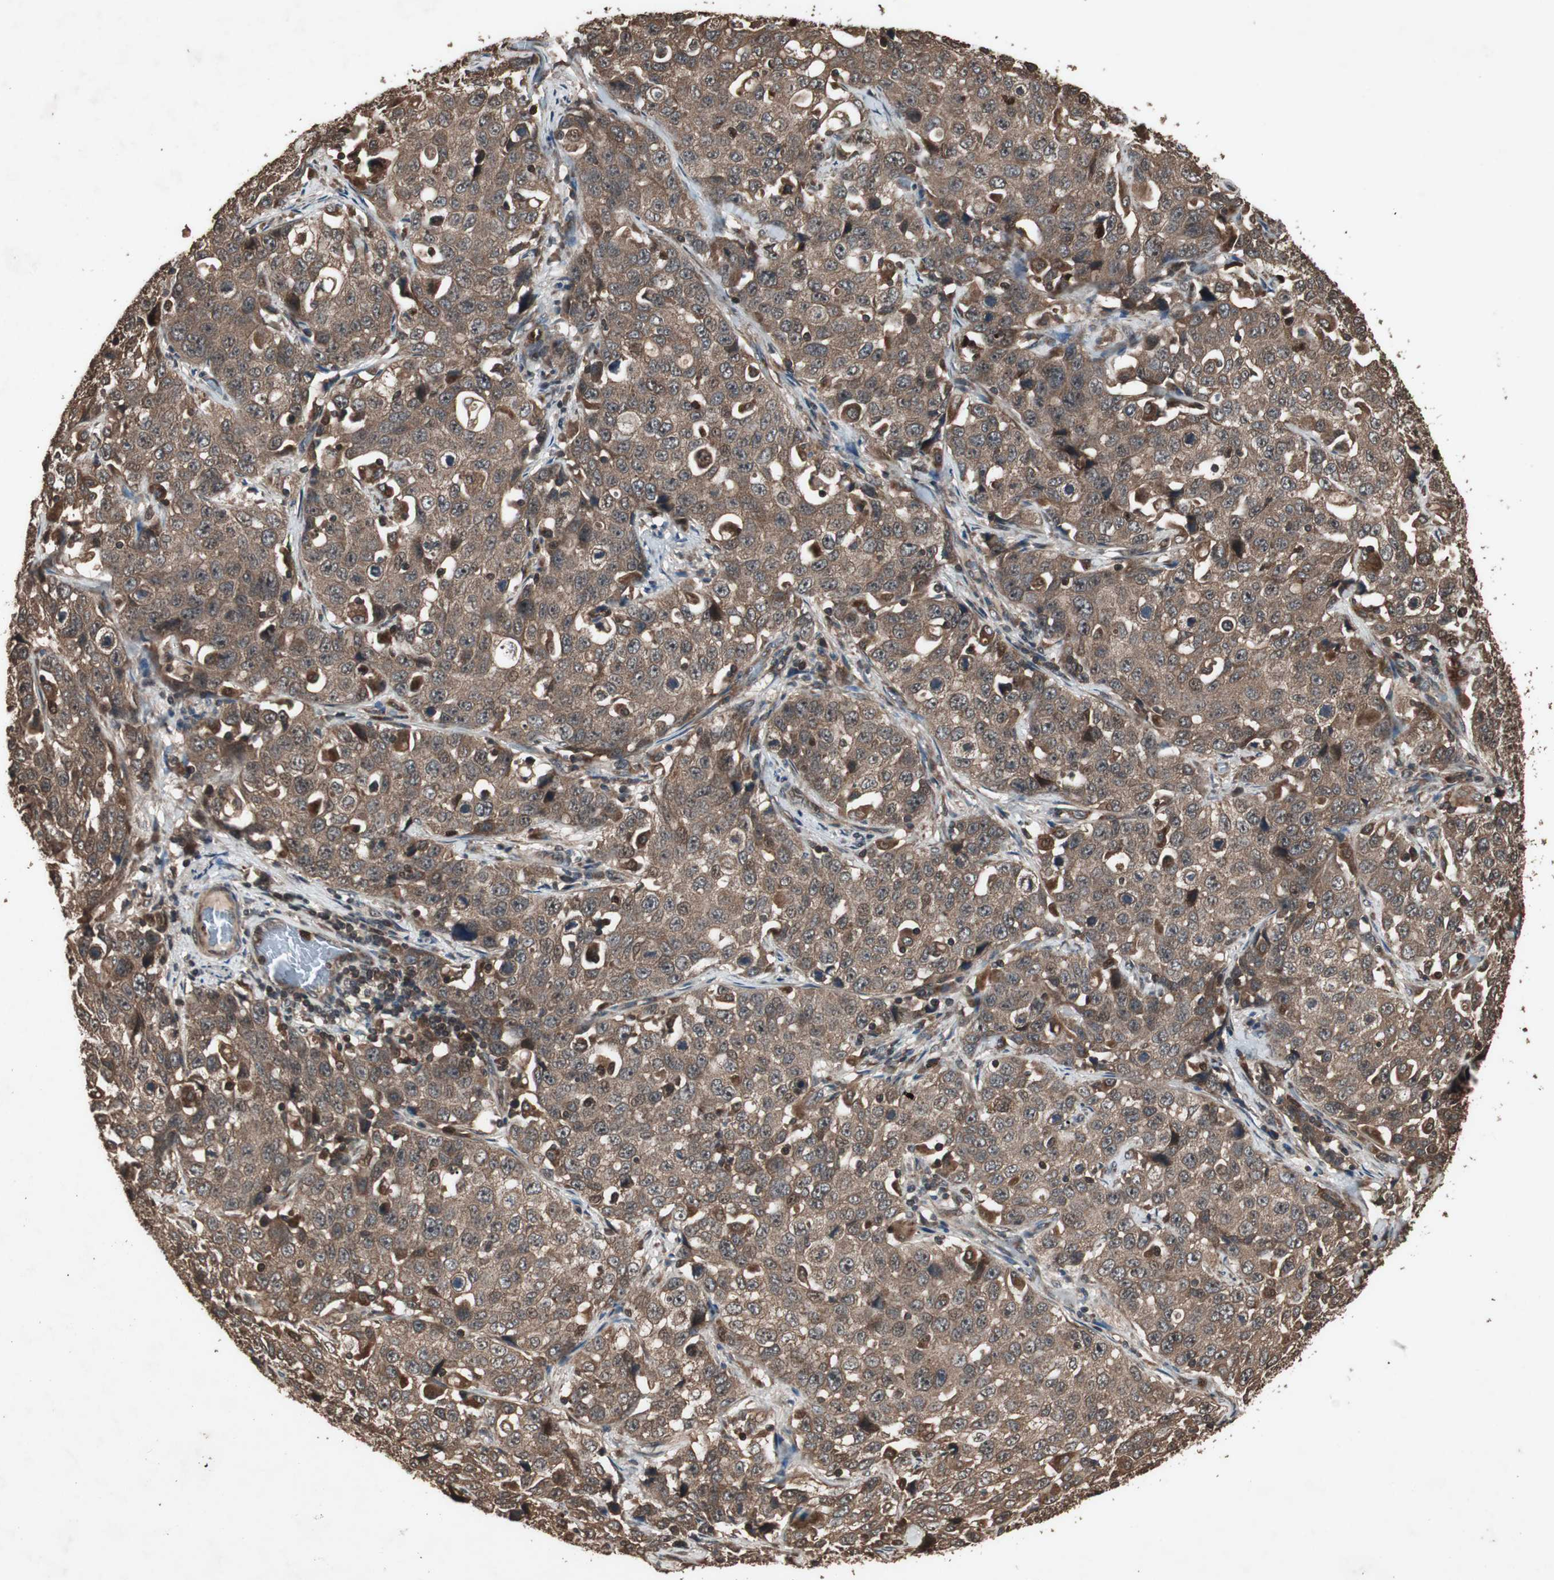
{"staining": {"intensity": "moderate", "quantity": ">75%", "location": "cytoplasmic/membranous"}, "tissue": "stomach cancer", "cell_type": "Tumor cells", "image_type": "cancer", "snomed": [{"axis": "morphology", "description": "Normal tissue, NOS"}, {"axis": "morphology", "description": "Adenocarcinoma, NOS"}, {"axis": "topography", "description": "Stomach"}], "caption": "Protein staining demonstrates moderate cytoplasmic/membranous positivity in about >75% of tumor cells in stomach cancer.", "gene": "LAMTOR5", "patient": {"sex": "male", "age": 48}}